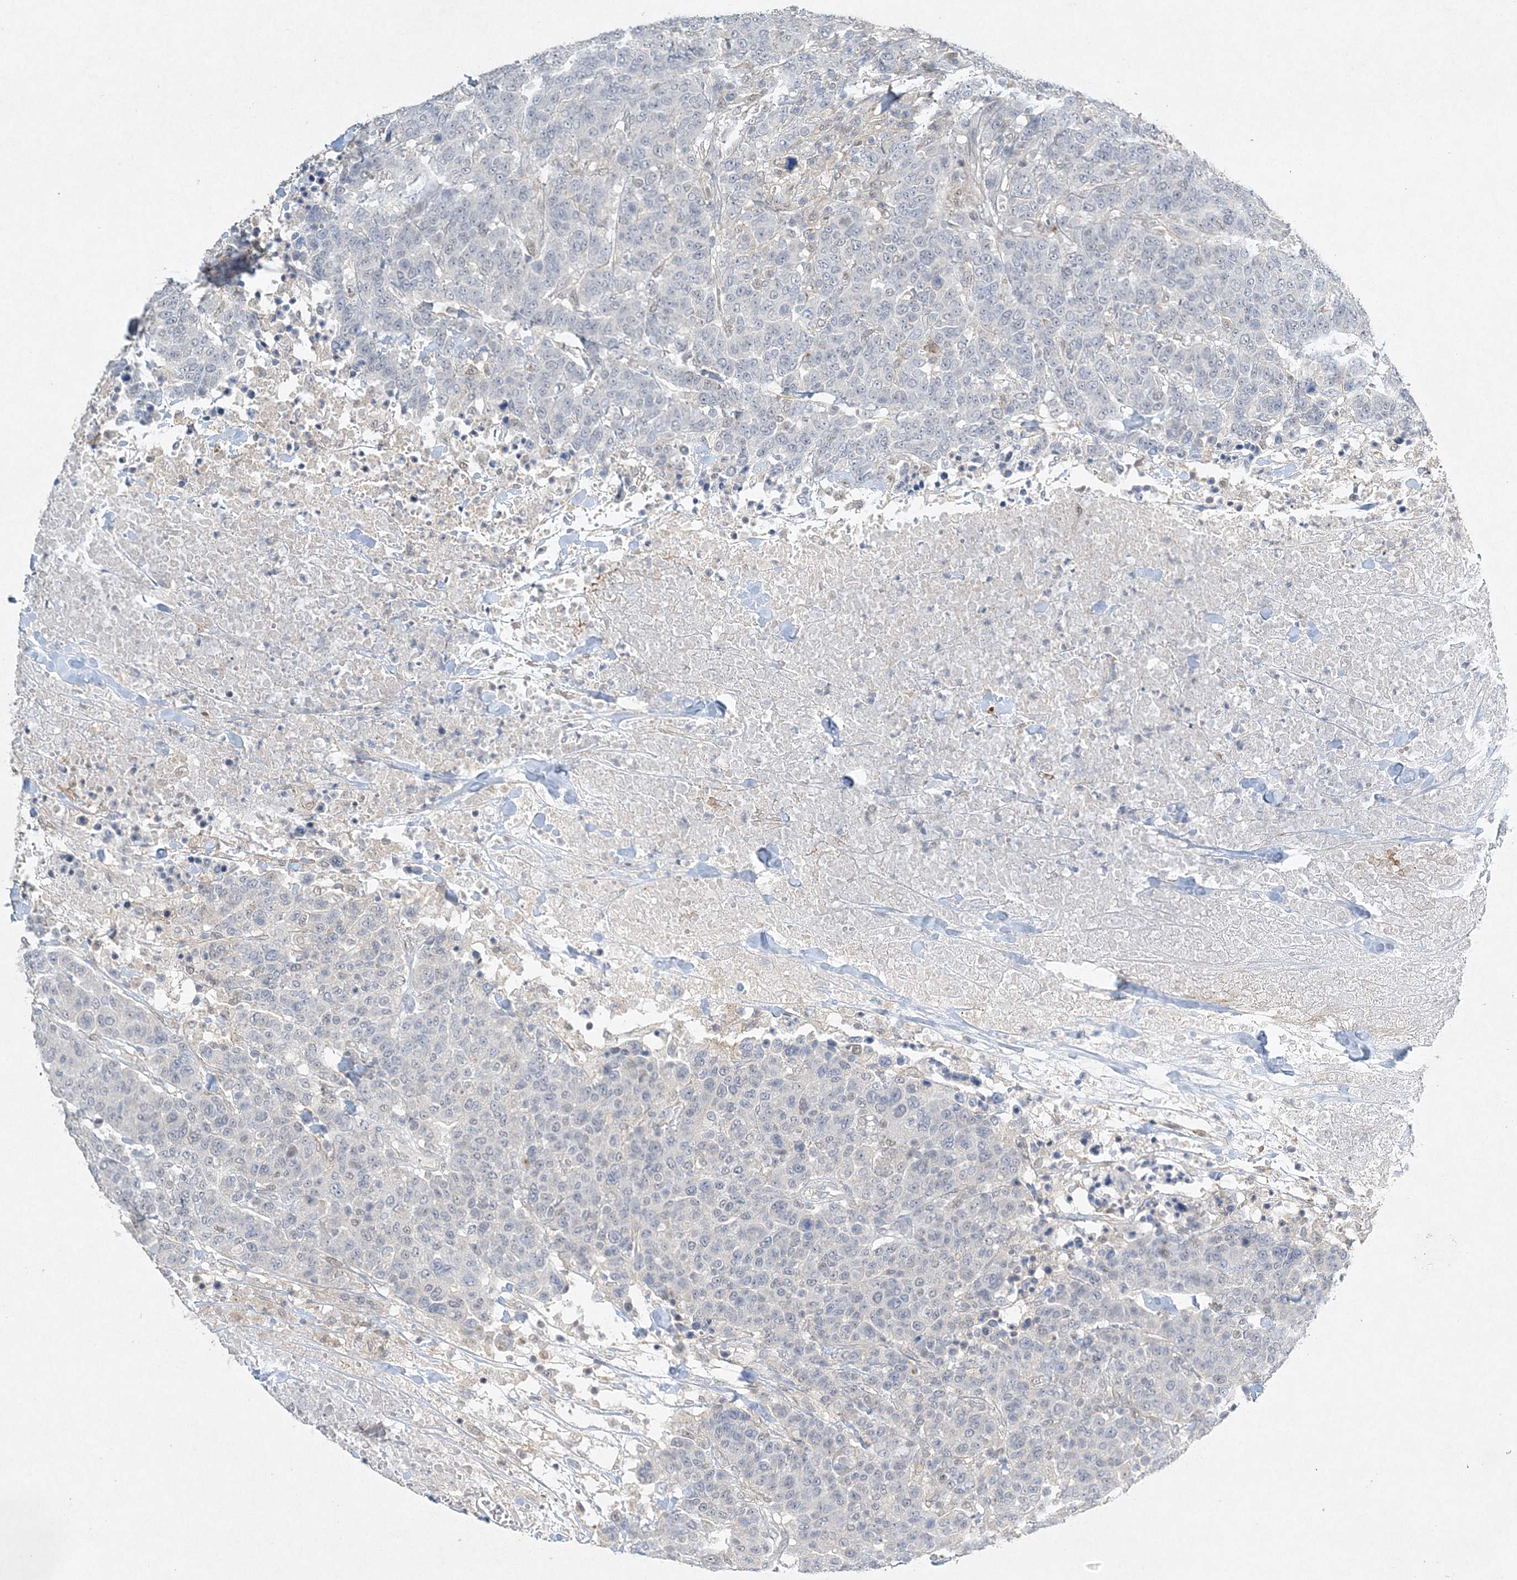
{"staining": {"intensity": "negative", "quantity": "none", "location": "none"}, "tissue": "breast cancer", "cell_type": "Tumor cells", "image_type": "cancer", "snomed": [{"axis": "morphology", "description": "Duct carcinoma"}, {"axis": "topography", "description": "Breast"}], "caption": "Breast cancer (infiltrating ductal carcinoma) was stained to show a protein in brown. There is no significant expression in tumor cells. (Immunohistochemistry, brightfield microscopy, high magnification).", "gene": "MAT2B", "patient": {"sex": "female", "age": 37}}